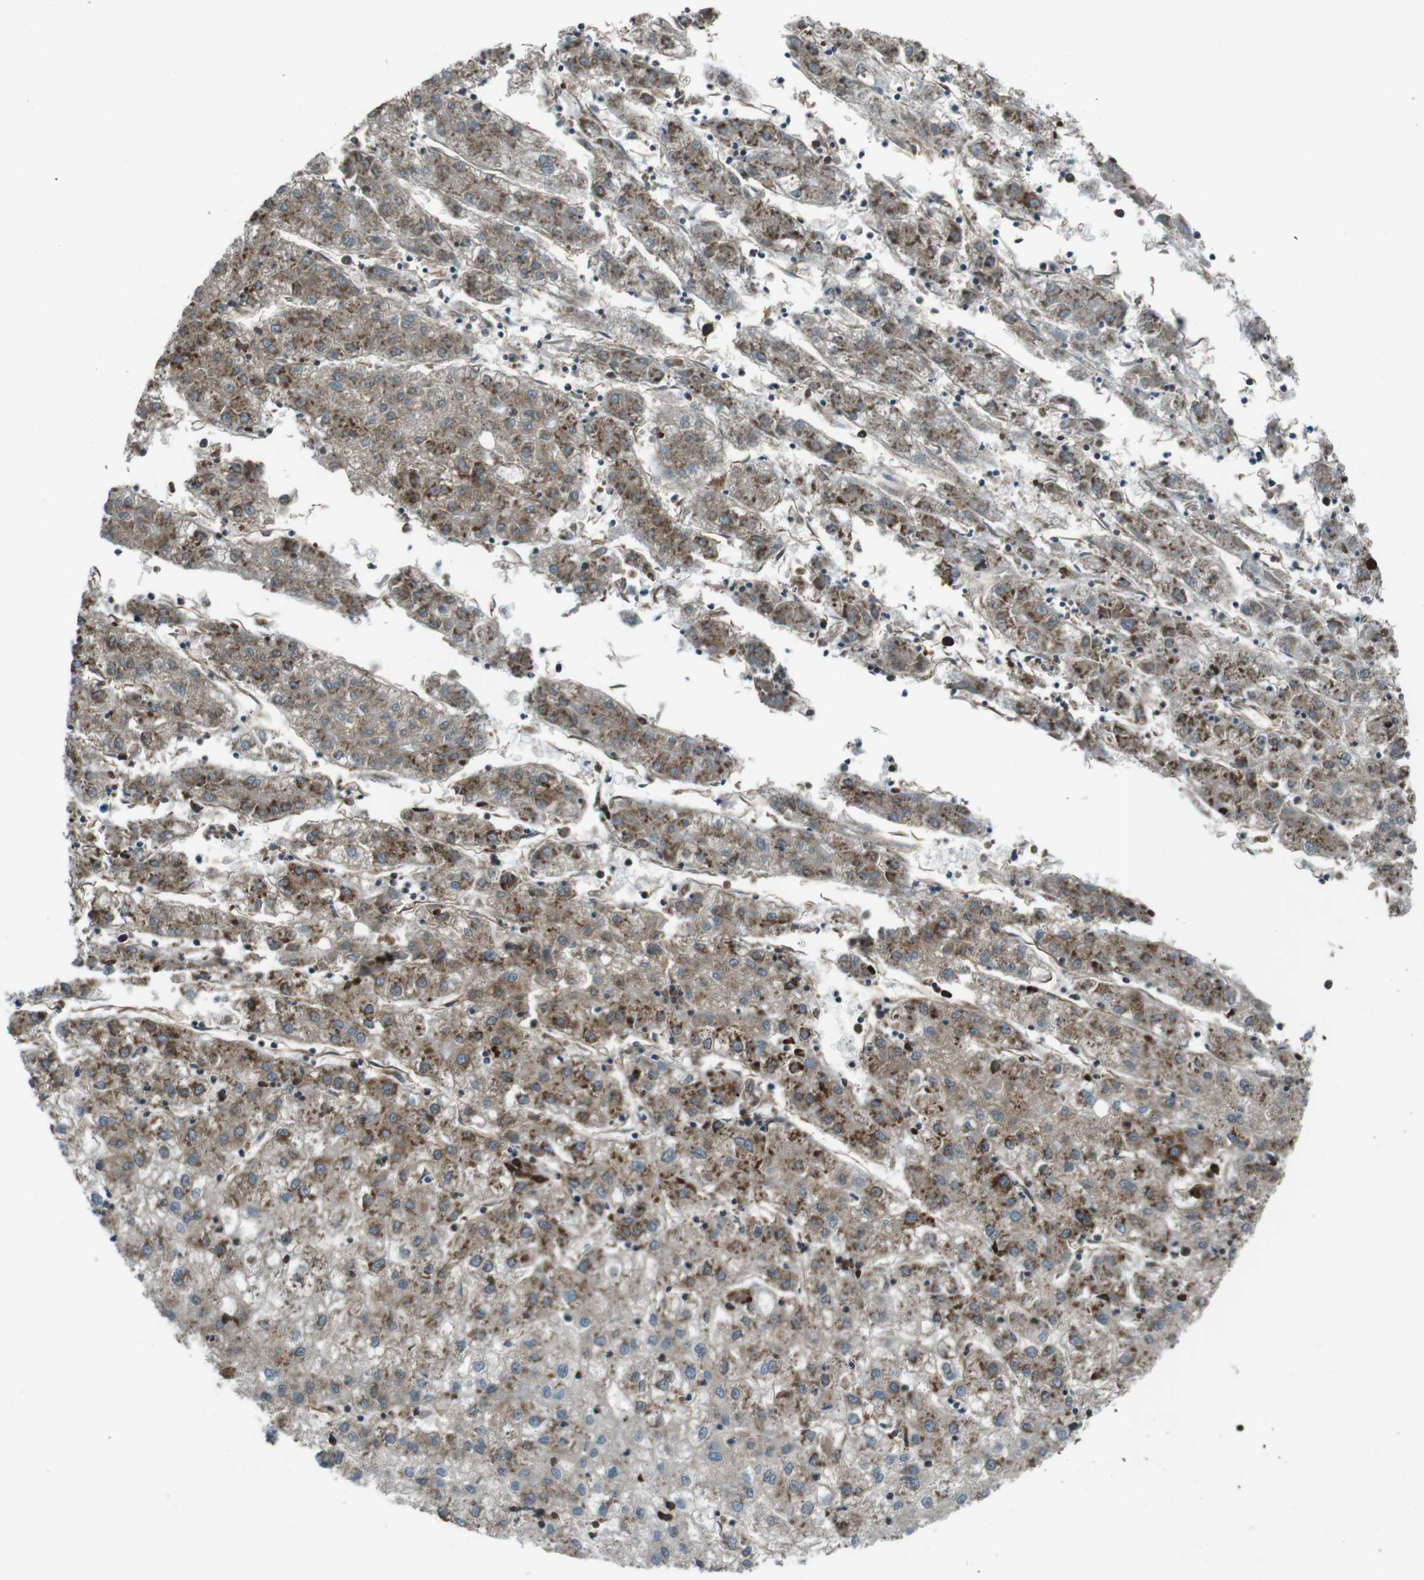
{"staining": {"intensity": "moderate", "quantity": "25%-75%", "location": "cytoplasmic/membranous"}, "tissue": "liver cancer", "cell_type": "Tumor cells", "image_type": "cancer", "snomed": [{"axis": "morphology", "description": "Carcinoma, Hepatocellular, NOS"}, {"axis": "topography", "description": "Liver"}], "caption": "Immunohistochemistry (IHC) histopathology image of human liver cancer stained for a protein (brown), which exhibits medium levels of moderate cytoplasmic/membranous expression in approximately 25%-75% of tumor cells.", "gene": "PA2G4", "patient": {"sex": "male", "age": 72}}